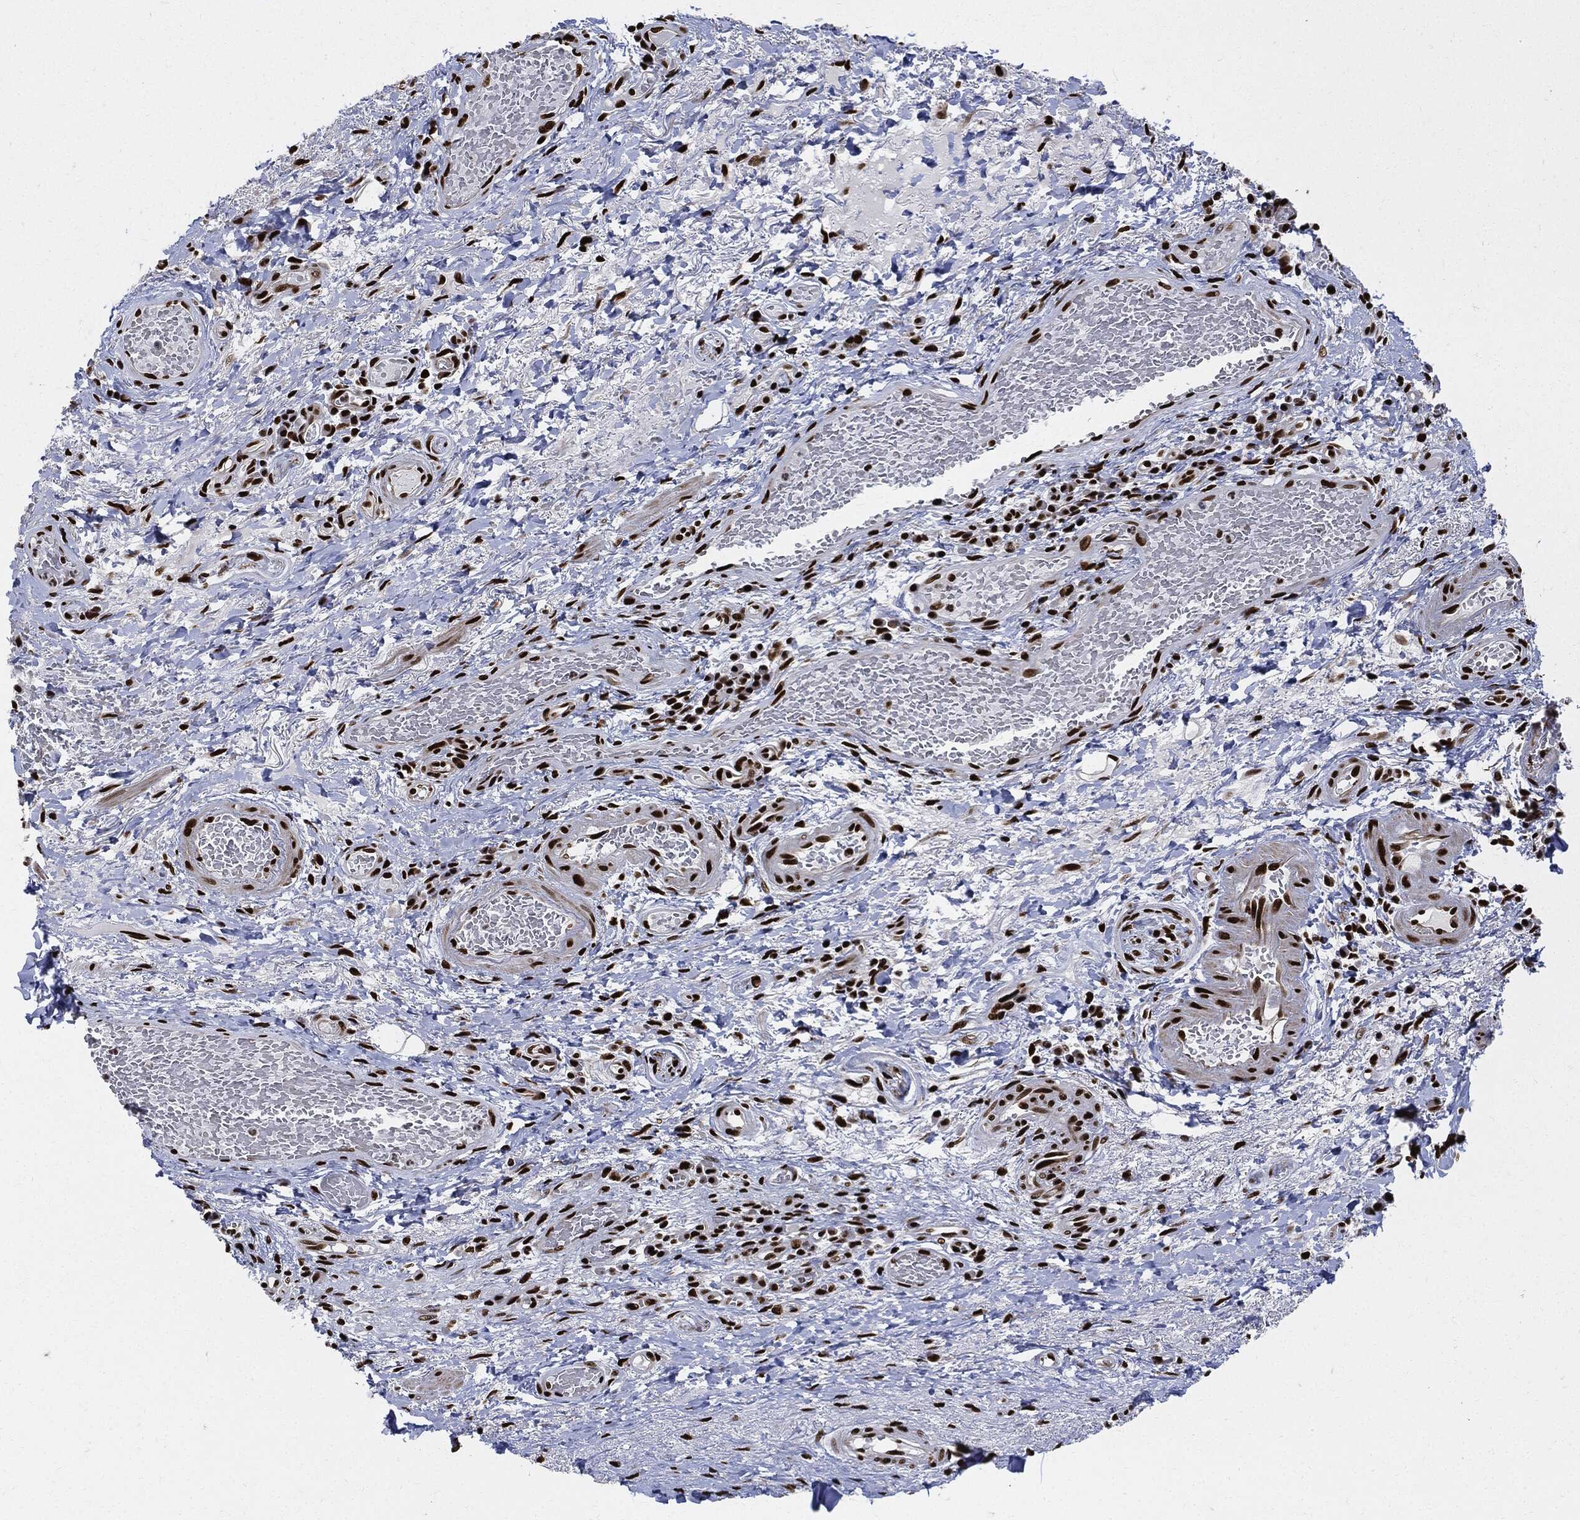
{"staining": {"intensity": "strong", "quantity": ">75%", "location": "nuclear"}, "tissue": "skin", "cell_type": "Epidermal cells", "image_type": "normal", "snomed": [{"axis": "morphology", "description": "Normal tissue, NOS"}, {"axis": "morphology", "description": "Adenocarcinoma, NOS"}, {"axis": "topography", "description": "Rectum"}, {"axis": "topography", "description": "Anal"}], "caption": "Immunohistochemical staining of unremarkable human skin exhibits strong nuclear protein staining in approximately >75% of epidermal cells. (IHC, brightfield microscopy, high magnification).", "gene": "RECQL", "patient": {"sex": "female", "age": 68}}